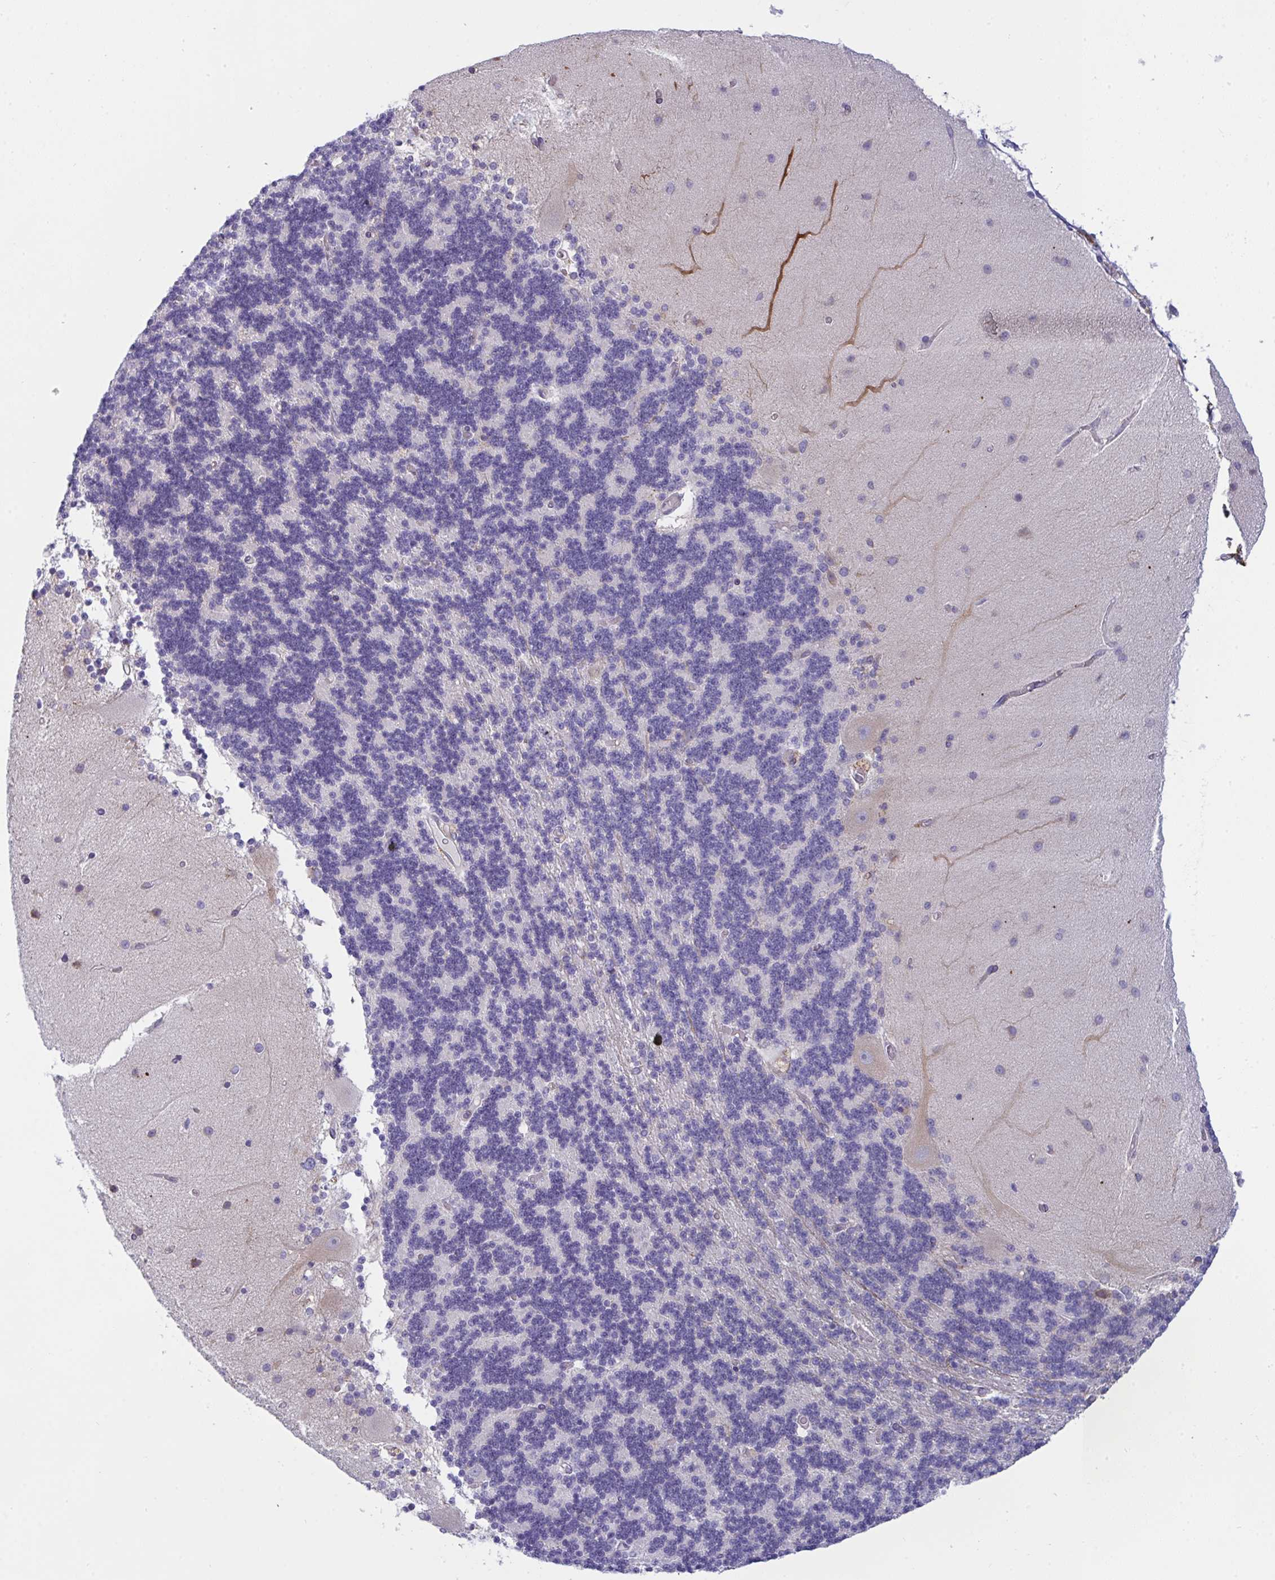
{"staining": {"intensity": "negative", "quantity": "none", "location": "none"}, "tissue": "cerebellum", "cell_type": "Cells in granular layer", "image_type": "normal", "snomed": [{"axis": "morphology", "description": "Normal tissue, NOS"}, {"axis": "topography", "description": "Cerebellum"}], "caption": "Unremarkable cerebellum was stained to show a protein in brown. There is no significant staining in cells in granular layer. (DAB (3,3'-diaminobenzidine) IHC, high magnification).", "gene": "MYMK", "patient": {"sex": "female", "age": 54}}